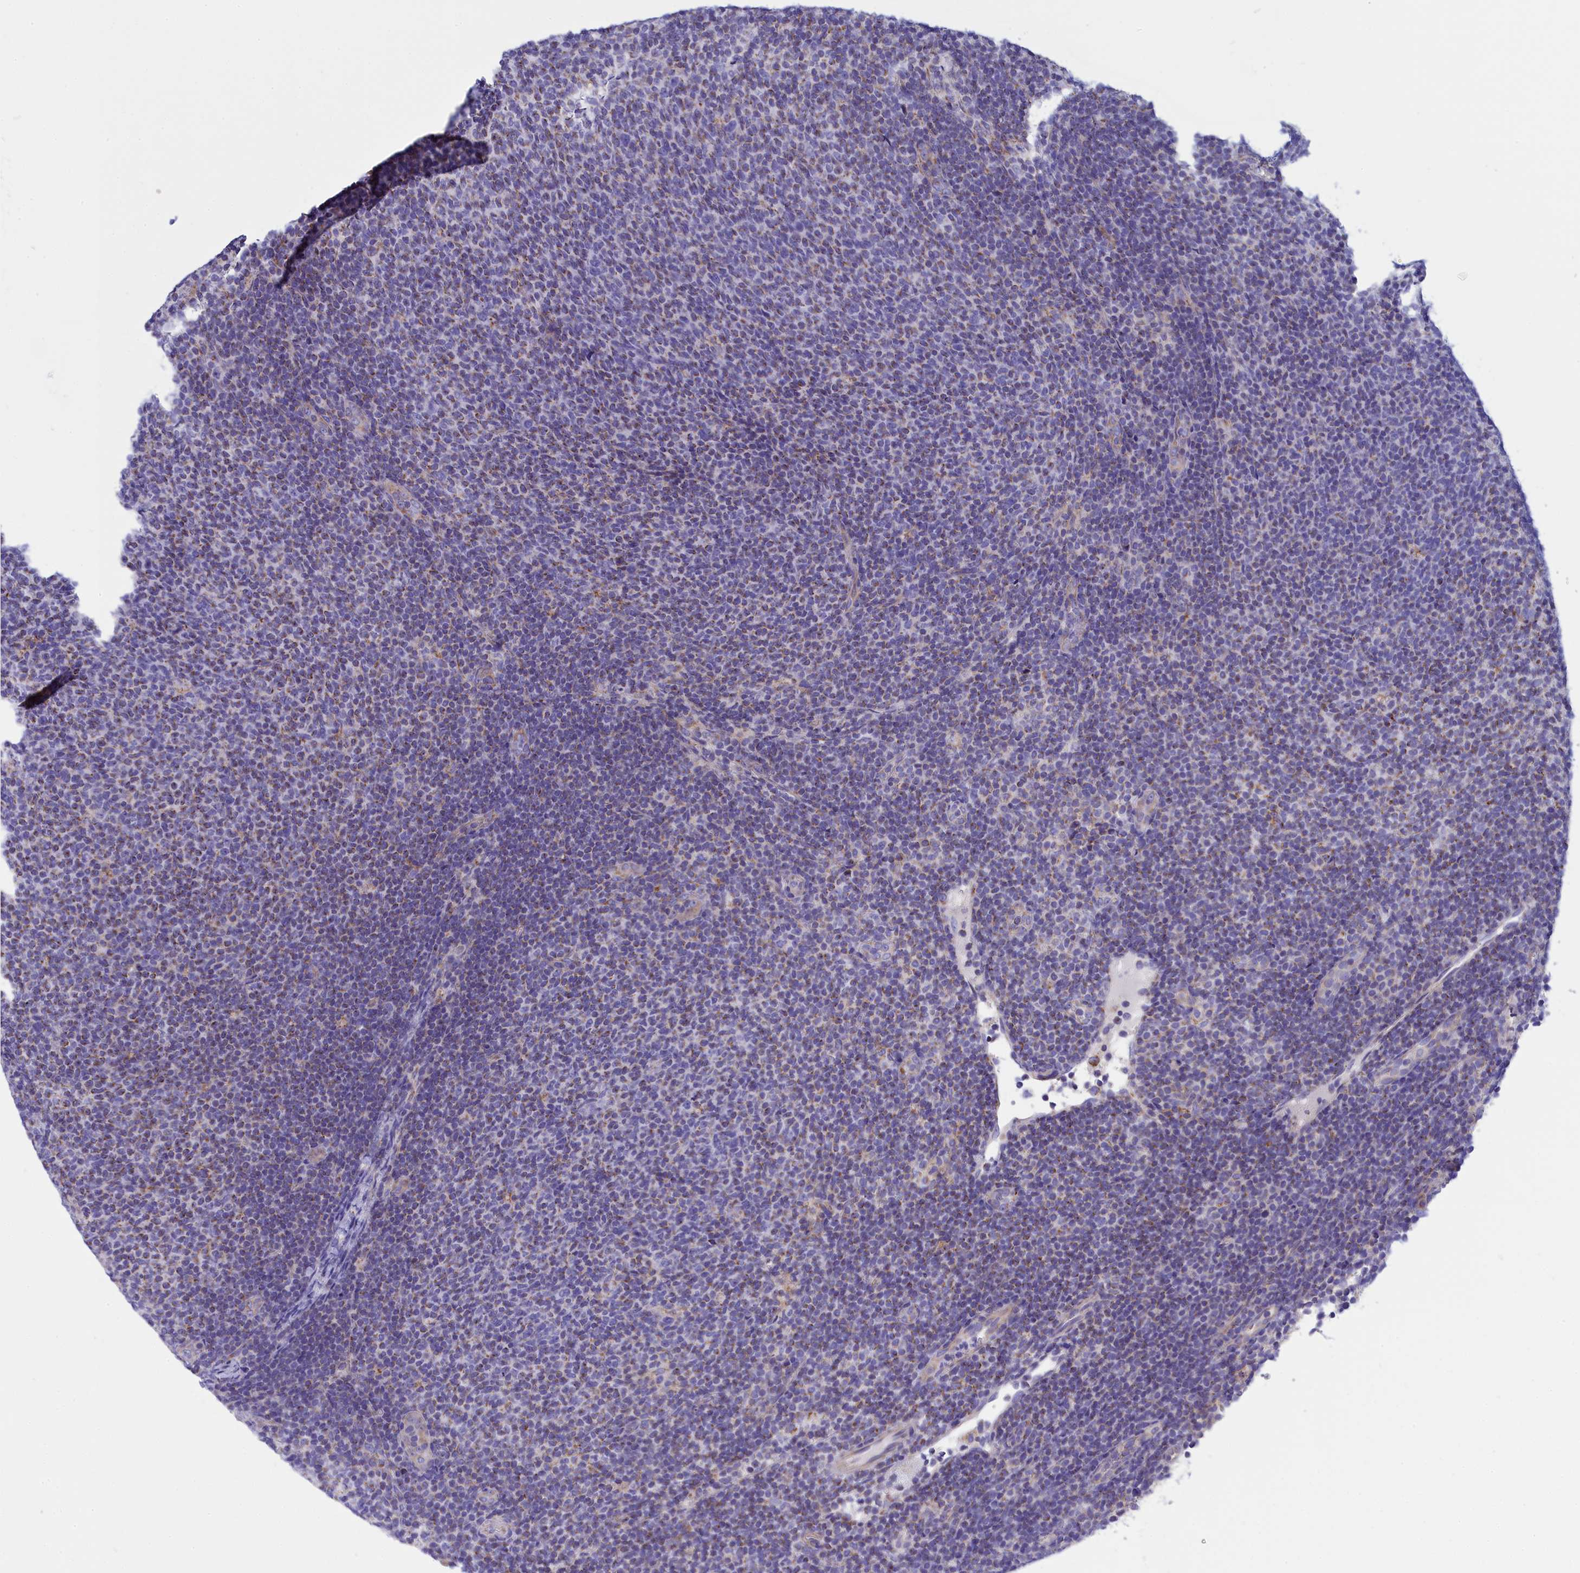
{"staining": {"intensity": "moderate", "quantity": "25%-75%", "location": "cytoplasmic/membranous"}, "tissue": "lymphoma", "cell_type": "Tumor cells", "image_type": "cancer", "snomed": [{"axis": "morphology", "description": "Malignant lymphoma, non-Hodgkin's type, Low grade"}, {"axis": "topography", "description": "Lymph node"}], "caption": "Malignant lymphoma, non-Hodgkin's type (low-grade) stained with a protein marker exhibits moderate staining in tumor cells.", "gene": "CCRL2", "patient": {"sex": "male", "age": 66}}